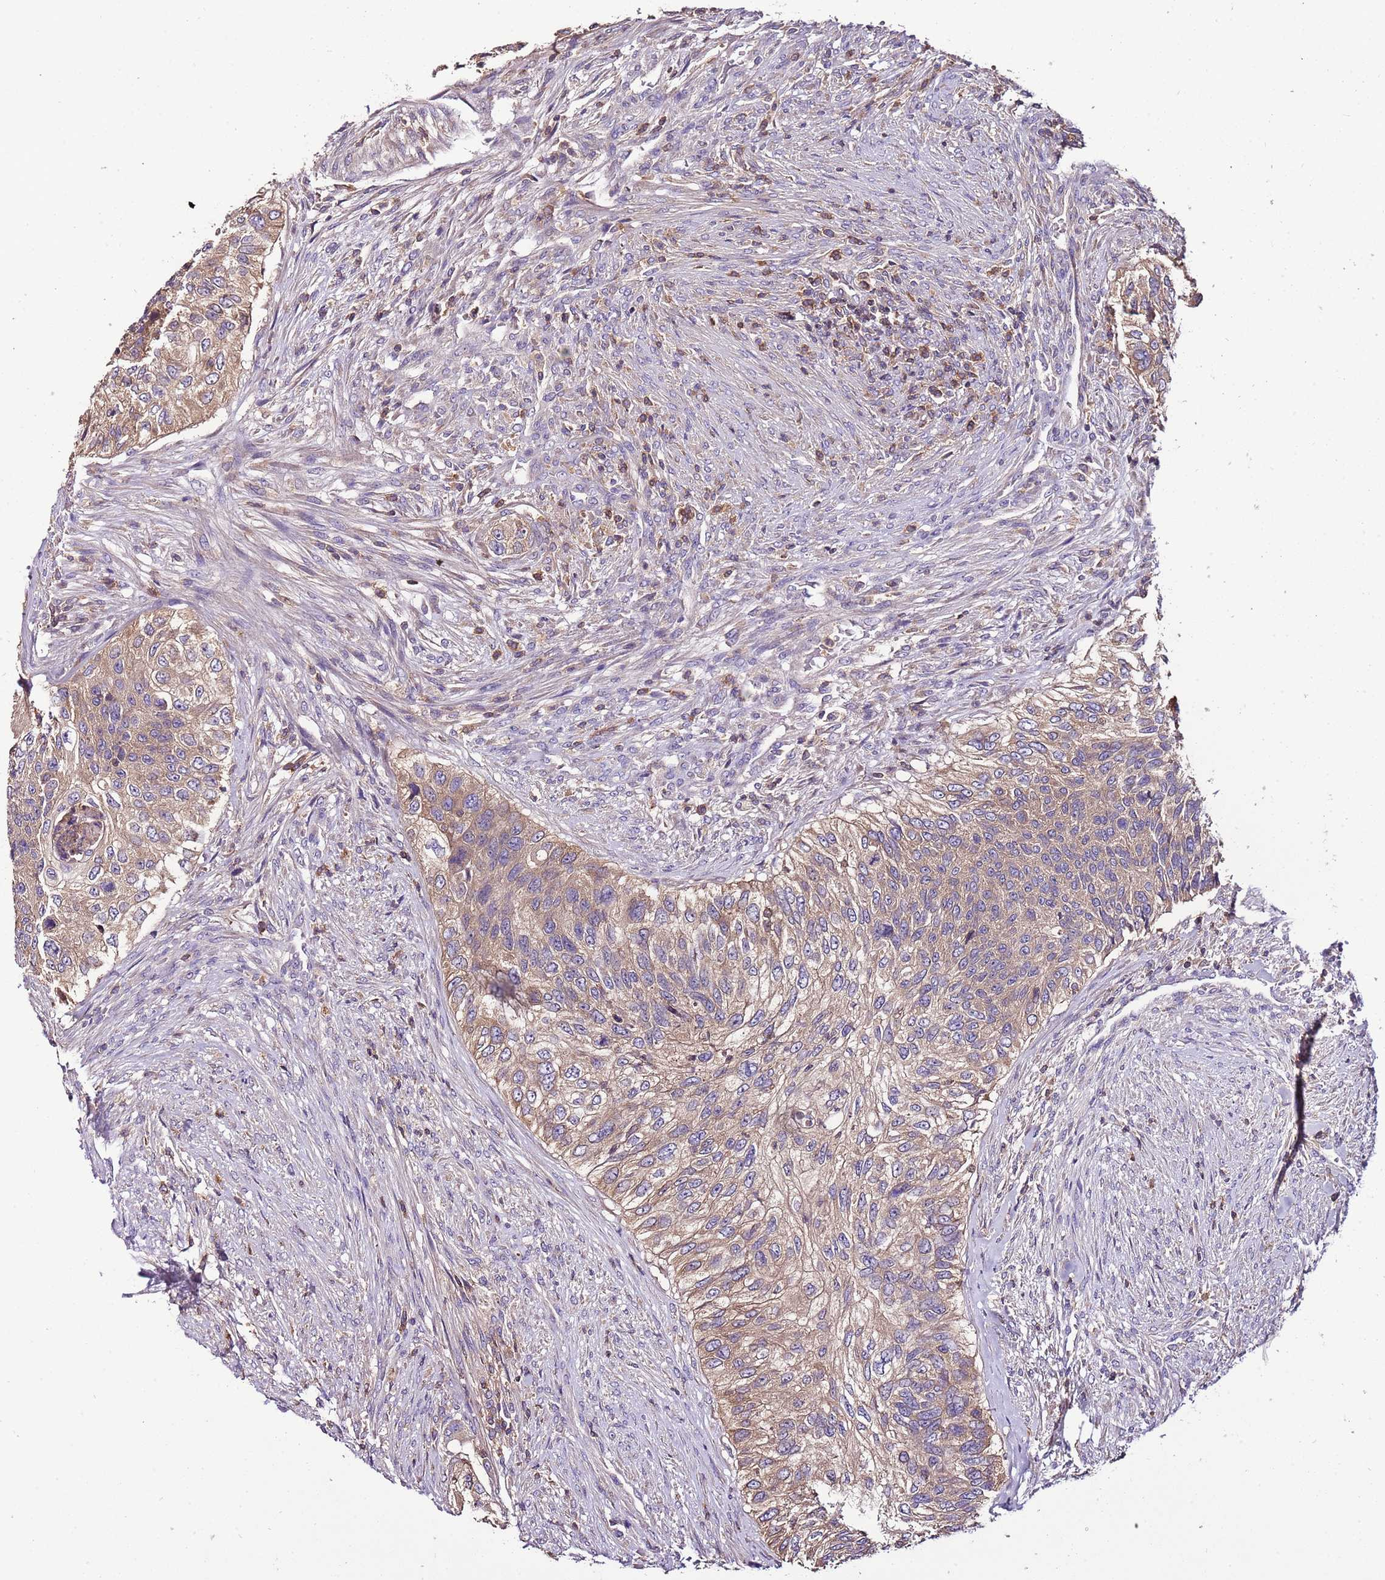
{"staining": {"intensity": "moderate", "quantity": ">75%", "location": "cytoplasmic/membranous"}, "tissue": "urothelial cancer", "cell_type": "Tumor cells", "image_type": "cancer", "snomed": [{"axis": "morphology", "description": "Urothelial carcinoma, High grade"}, {"axis": "topography", "description": "Urinary bladder"}], "caption": "A photomicrograph showing moderate cytoplasmic/membranous positivity in about >75% of tumor cells in urothelial cancer, as visualized by brown immunohistochemical staining.", "gene": "IGIP", "patient": {"sex": "female", "age": 60}}